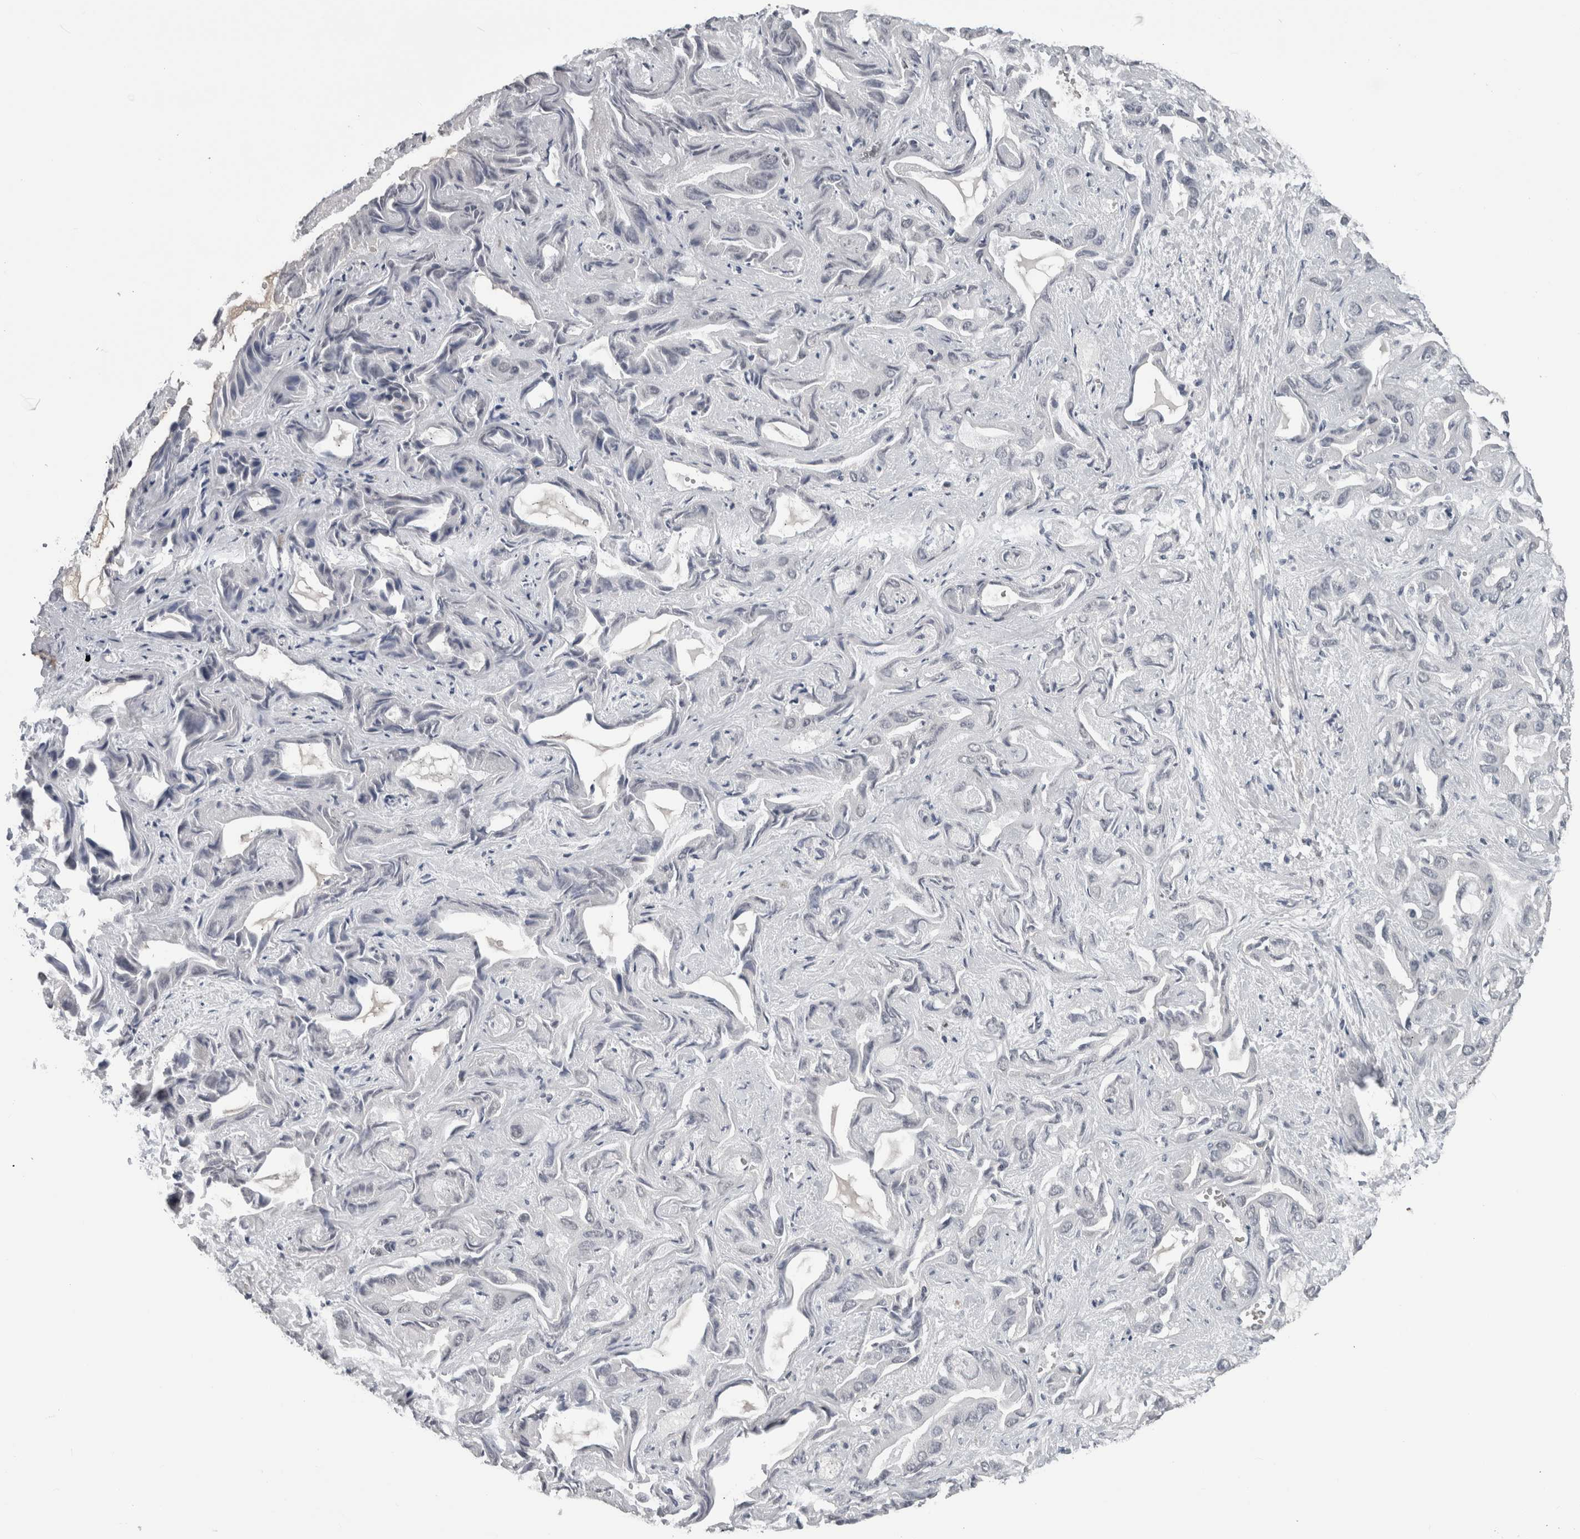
{"staining": {"intensity": "negative", "quantity": "none", "location": "none"}, "tissue": "liver cancer", "cell_type": "Tumor cells", "image_type": "cancer", "snomed": [{"axis": "morphology", "description": "Cholangiocarcinoma"}, {"axis": "topography", "description": "Liver"}], "caption": "The IHC image has no significant expression in tumor cells of liver cancer (cholangiocarcinoma) tissue.", "gene": "MAFF", "patient": {"sex": "female", "age": 52}}